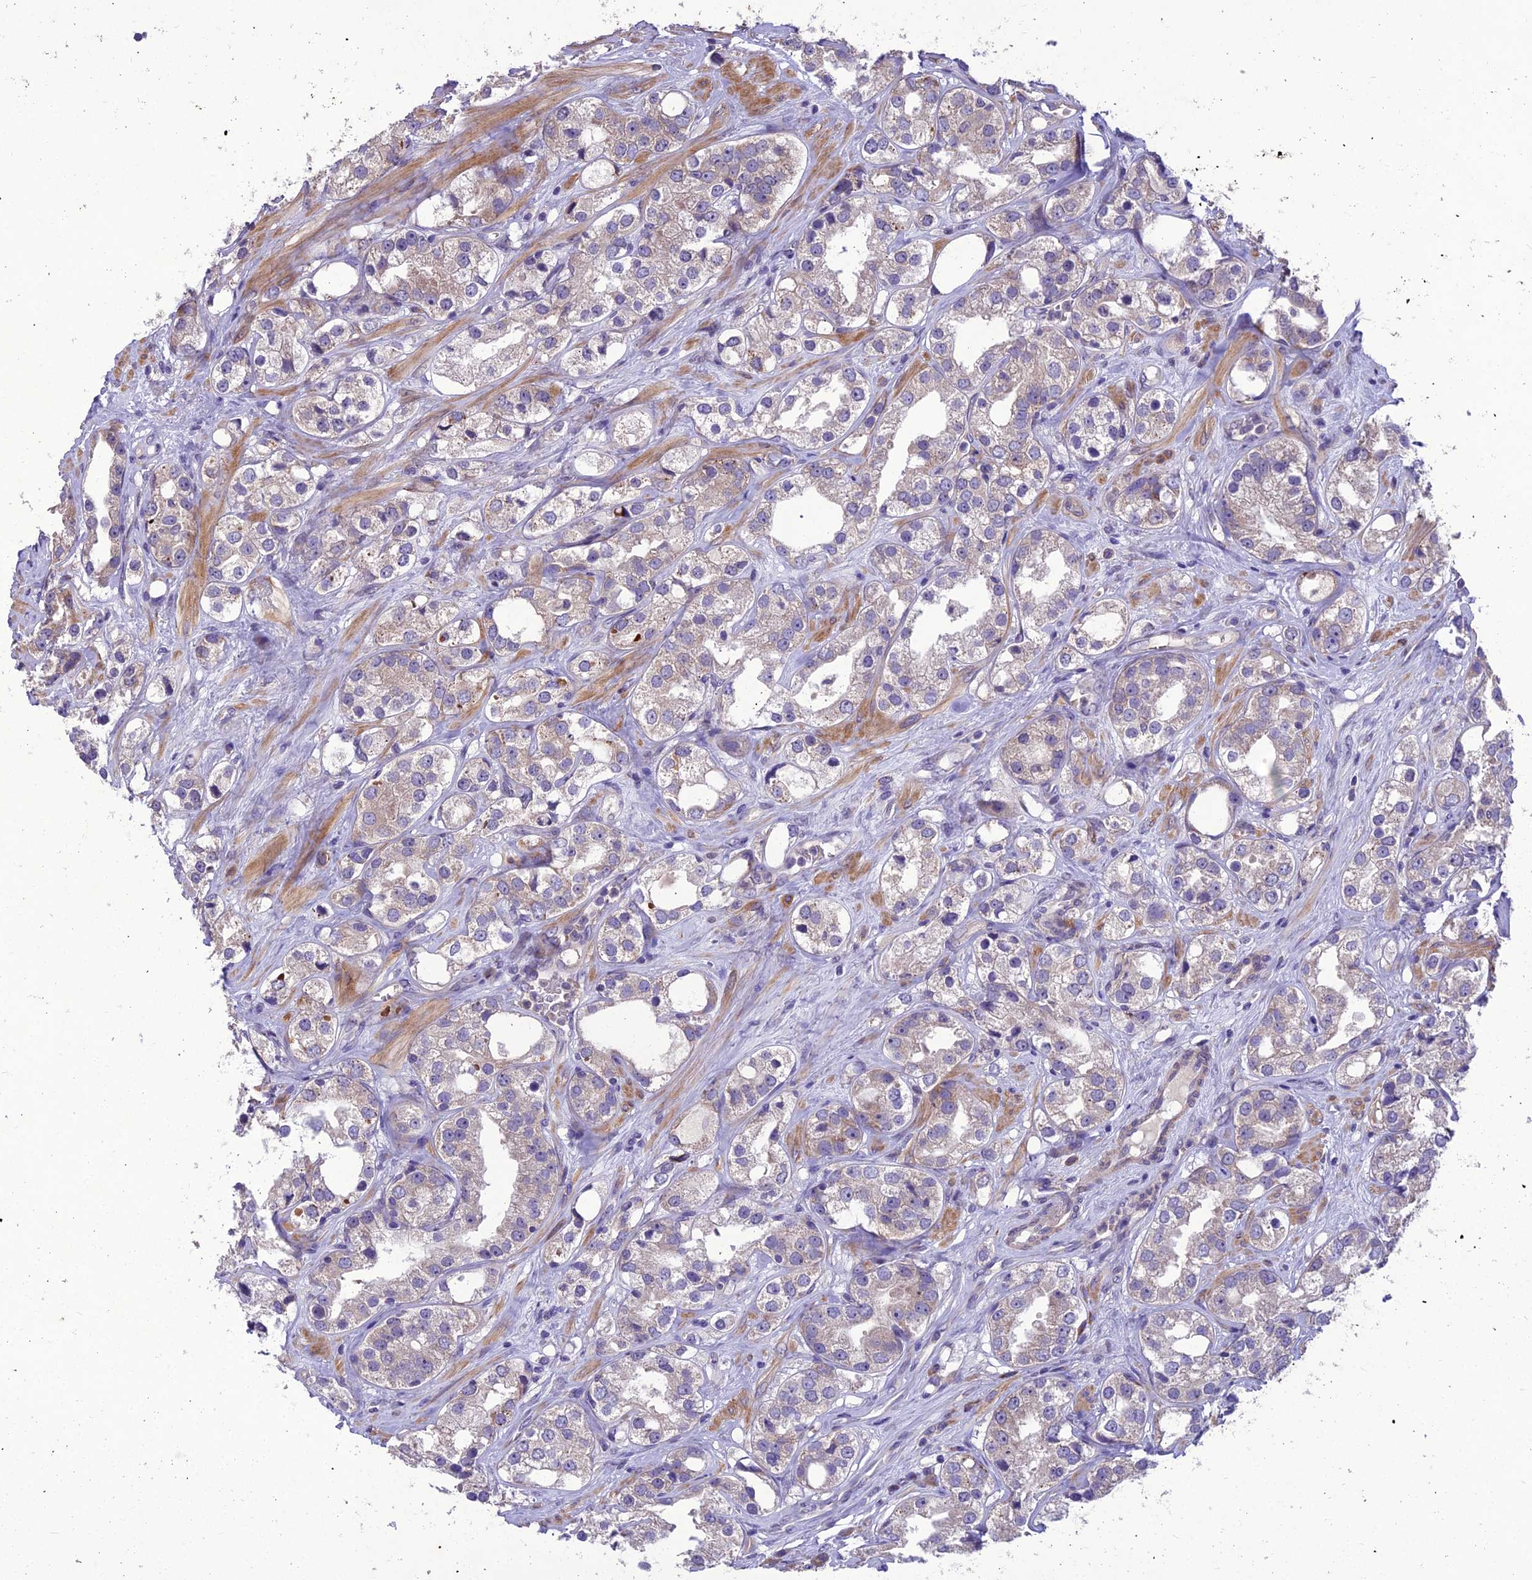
{"staining": {"intensity": "weak", "quantity": "<25%", "location": "cytoplasmic/membranous"}, "tissue": "prostate cancer", "cell_type": "Tumor cells", "image_type": "cancer", "snomed": [{"axis": "morphology", "description": "Adenocarcinoma, NOS"}, {"axis": "topography", "description": "Prostate"}], "caption": "There is no significant positivity in tumor cells of prostate cancer (adenocarcinoma).", "gene": "CENPL", "patient": {"sex": "male", "age": 79}}